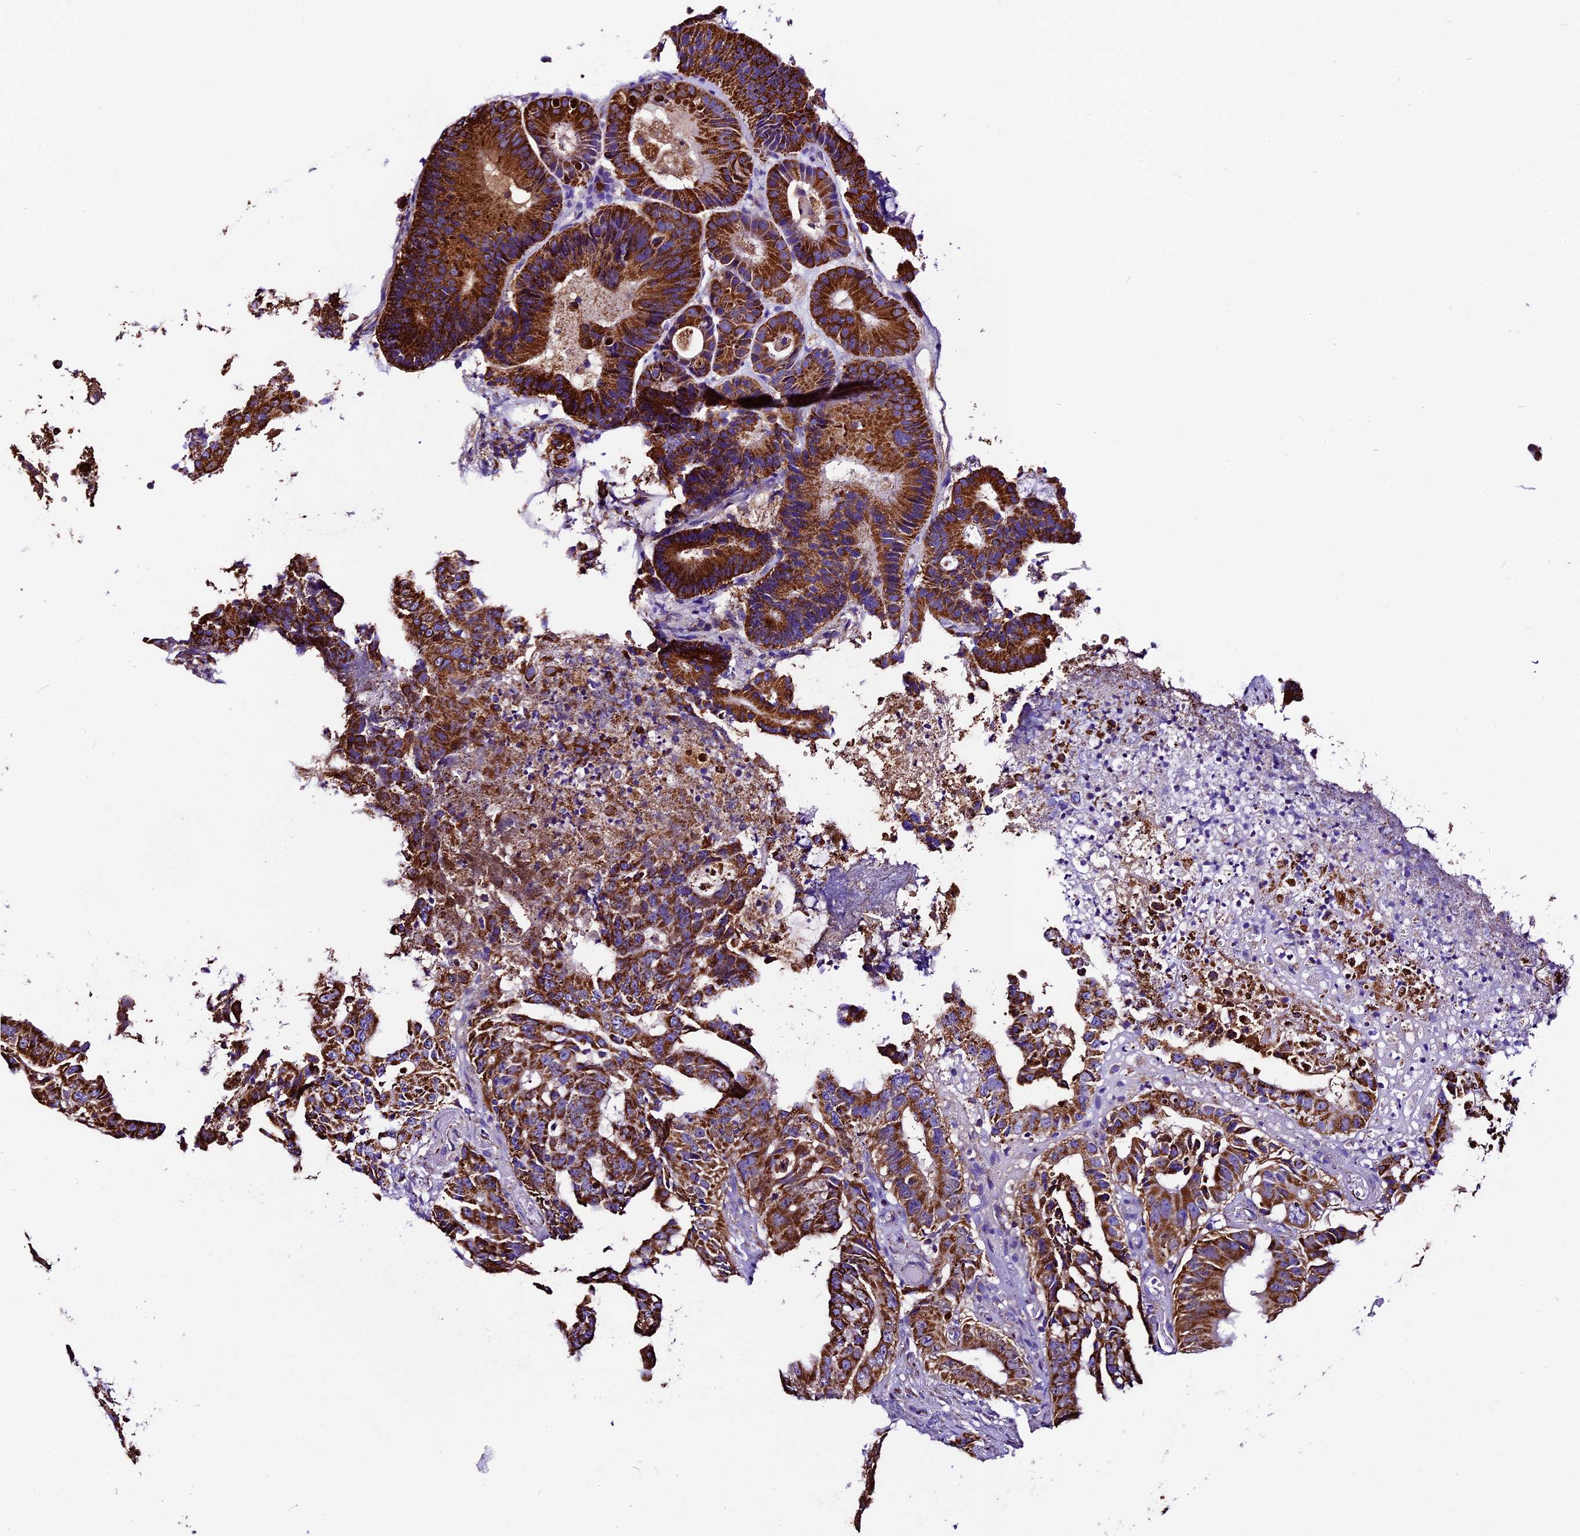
{"staining": {"intensity": "strong", "quantity": ">75%", "location": "cytoplasmic/membranous"}, "tissue": "colorectal cancer", "cell_type": "Tumor cells", "image_type": "cancer", "snomed": [{"axis": "morphology", "description": "Adenocarcinoma, NOS"}, {"axis": "topography", "description": "Colon"}], "caption": "Immunohistochemical staining of human colorectal adenocarcinoma reveals high levels of strong cytoplasmic/membranous protein positivity in approximately >75% of tumor cells. The staining is performed using DAB (3,3'-diaminobenzidine) brown chromogen to label protein expression. The nuclei are counter-stained blue using hematoxylin.", "gene": "DCAF5", "patient": {"sex": "male", "age": 83}}